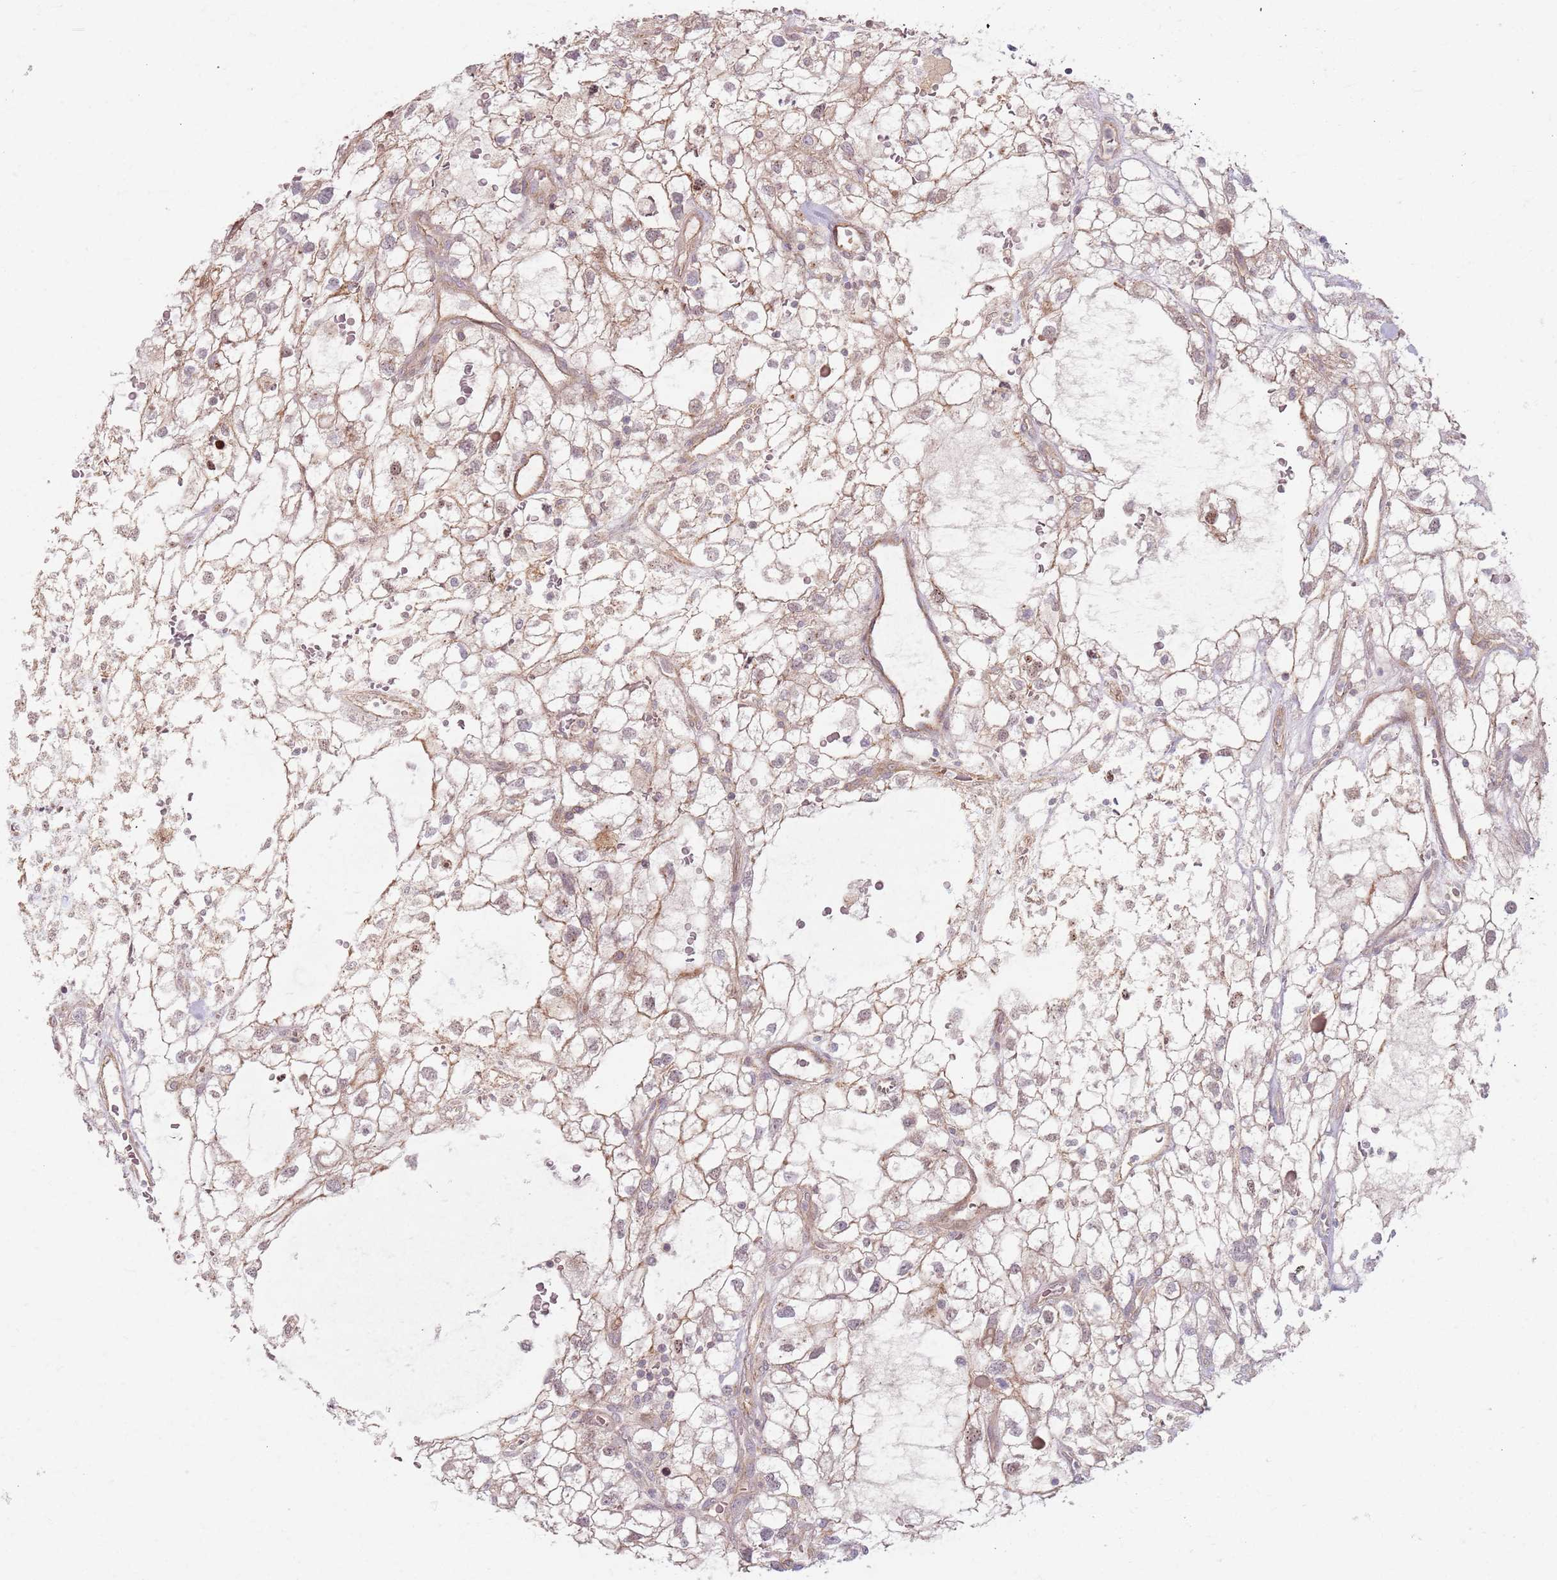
{"staining": {"intensity": "weak", "quantity": ">75%", "location": "cytoplasmic/membranous,nuclear"}, "tissue": "renal cancer", "cell_type": "Tumor cells", "image_type": "cancer", "snomed": [{"axis": "morphology", "description": "Adenocarcinoma, NOS"}, {"axis": "topography", "description": "Kidney"}], "caption": "A high-resolution photomicrograph shows immunohistochemistry (IHC) staining of renal cancer (adenocarcinoma), which exhibits weak cytoplasmic/membranous and nuclear positivity in approximately >75% of tumor cells. (IHC, brightfield microscopy, high magnification).", "gene": "KCNA5", "patient": {"sex": "male", "age": 59}}